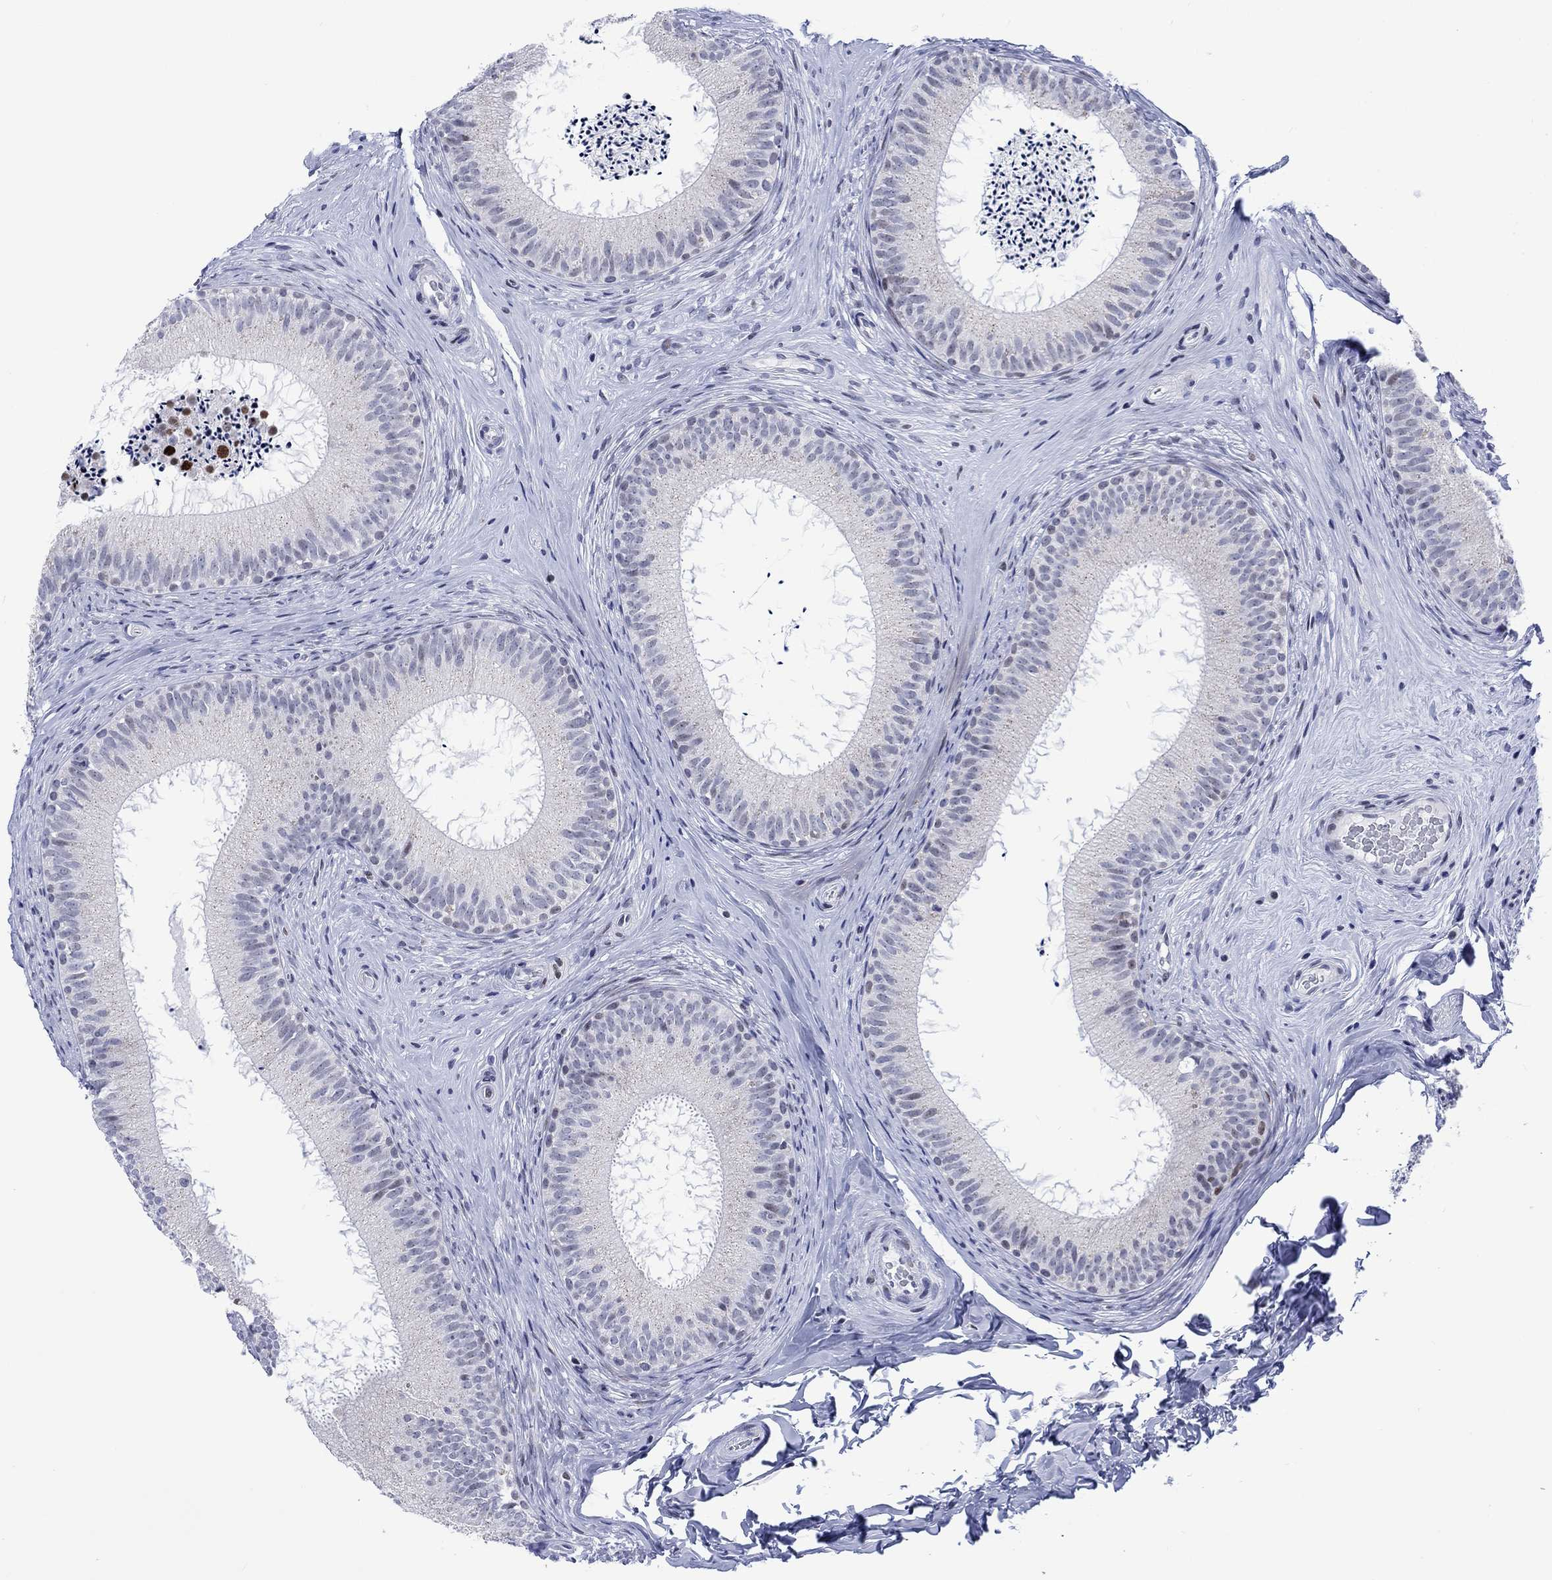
{"staining": {"intensity": "moderate", "quantity": "<25%", "location": "nuclear"}, "tissue": "epididymis", "cell_type": "Glandular cells", "image_type": "normal", "snomed": [{"axis": "morphology", "description": "Normal tissue, NOS"}, {"axis": "morphology", "description": "Carcinoma, Embryonal, NOS"}, {"axis": "topography", "description": "Testis"}, {"axis": "topography", "description": "Epididymis"}], "caption": "A brown stain highlights moderate nuclear positivity of a protein in glandular cells of unremarkable human epididymis. (brown staining indicates protein expression, while blue staining denotes nuclei).", "gene": "CDCA2", "patient": {"sex": "male", "age": 24}}